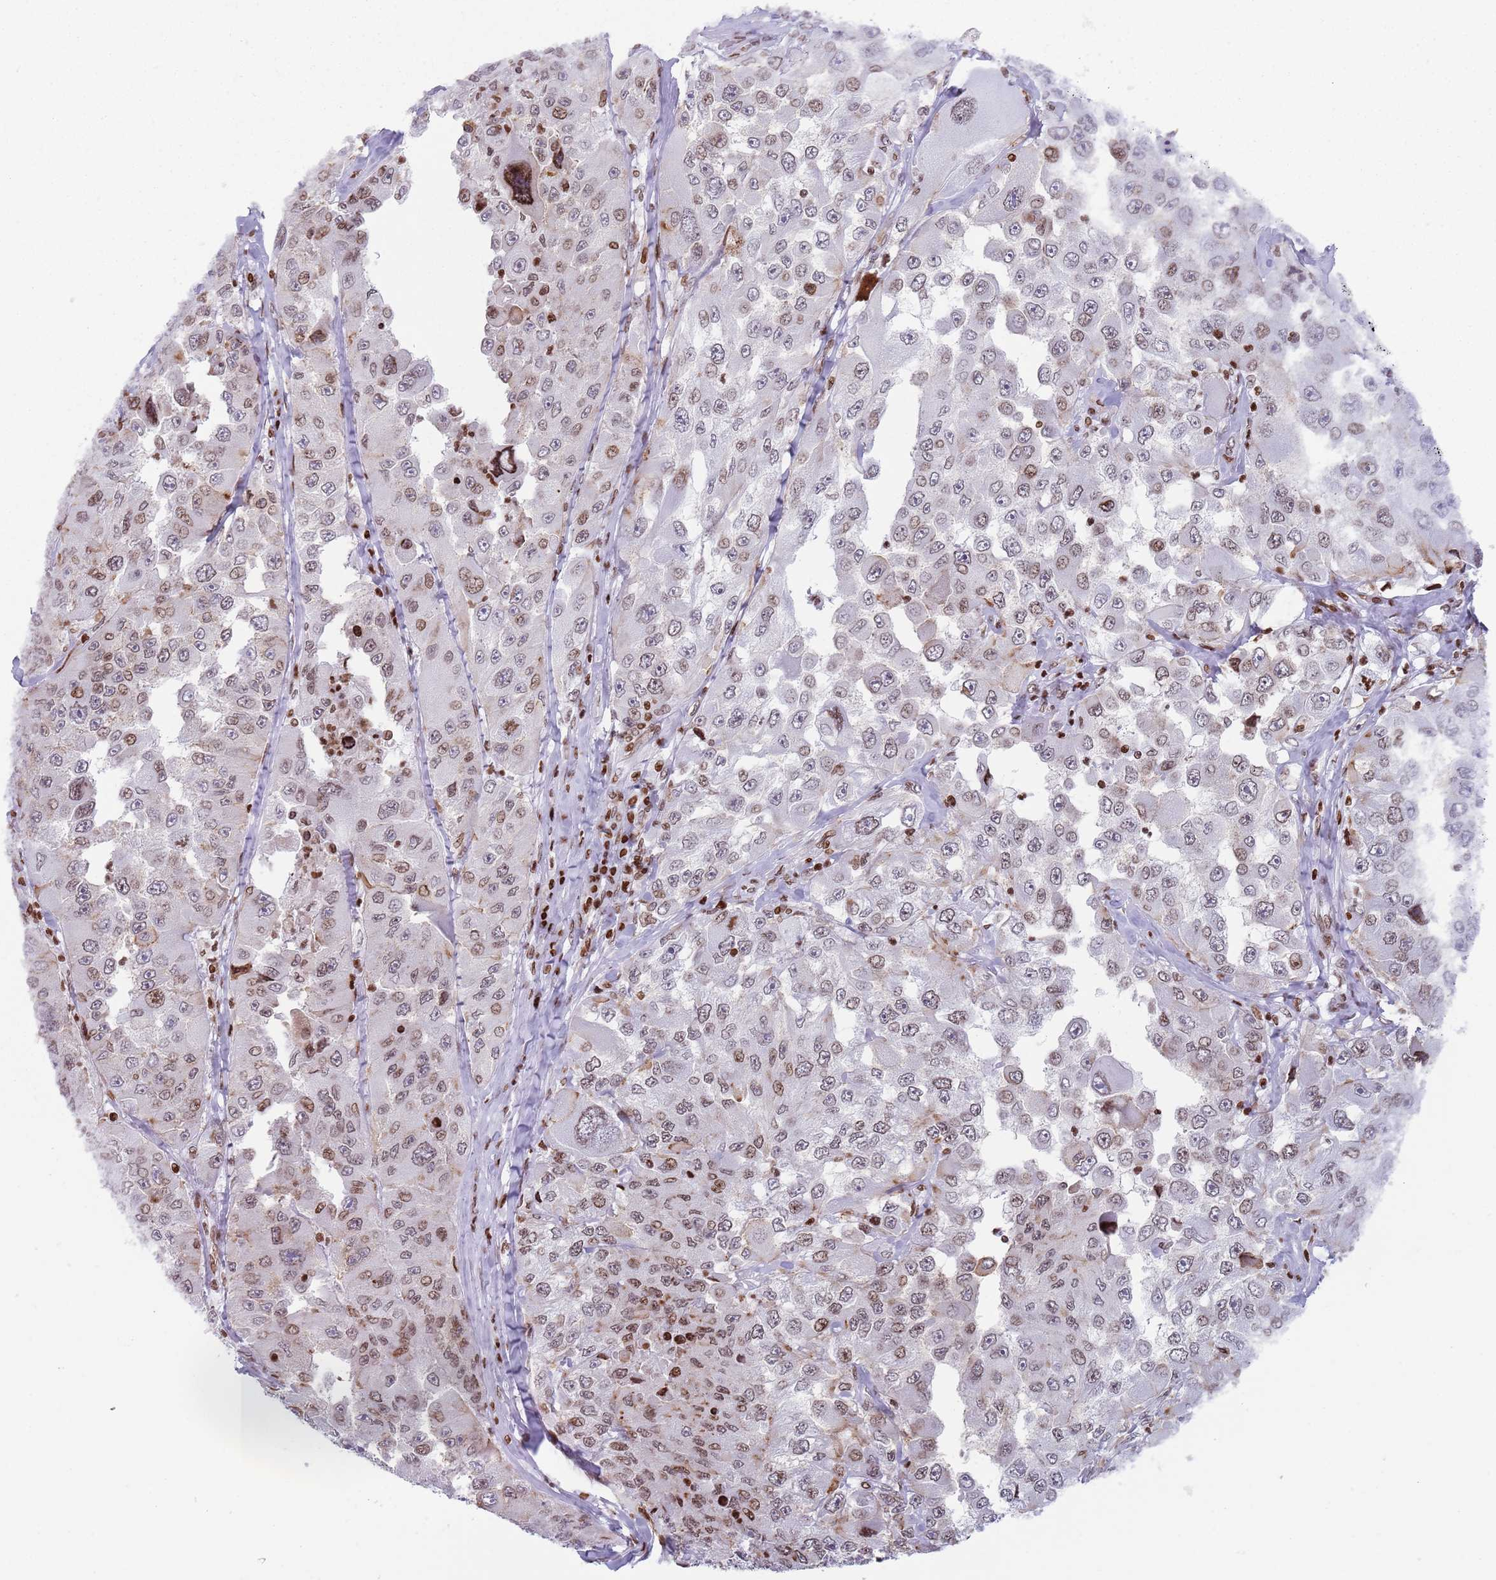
{"staining": {"intensity": "moderate", "quantity": "25%-75%", "location": "nuclear"}, "tissue": "melanoma", "cell_type": "Tumor cells", "image_type": "cancer", "snomed": [{"axis": "morphology", "description": "Malignant melanoma, Metastatic site"}, {"axis": "topography", "description": "Lymph node"}], "caption": "Immunohistochemistry of malignant melanoma (metastatic site) displays medium levels of moderate nuclear positivity in about 25%-75% of tumor cells.", "gene": "HDAC8", "patient": {"sex": "male", "age": 62}}